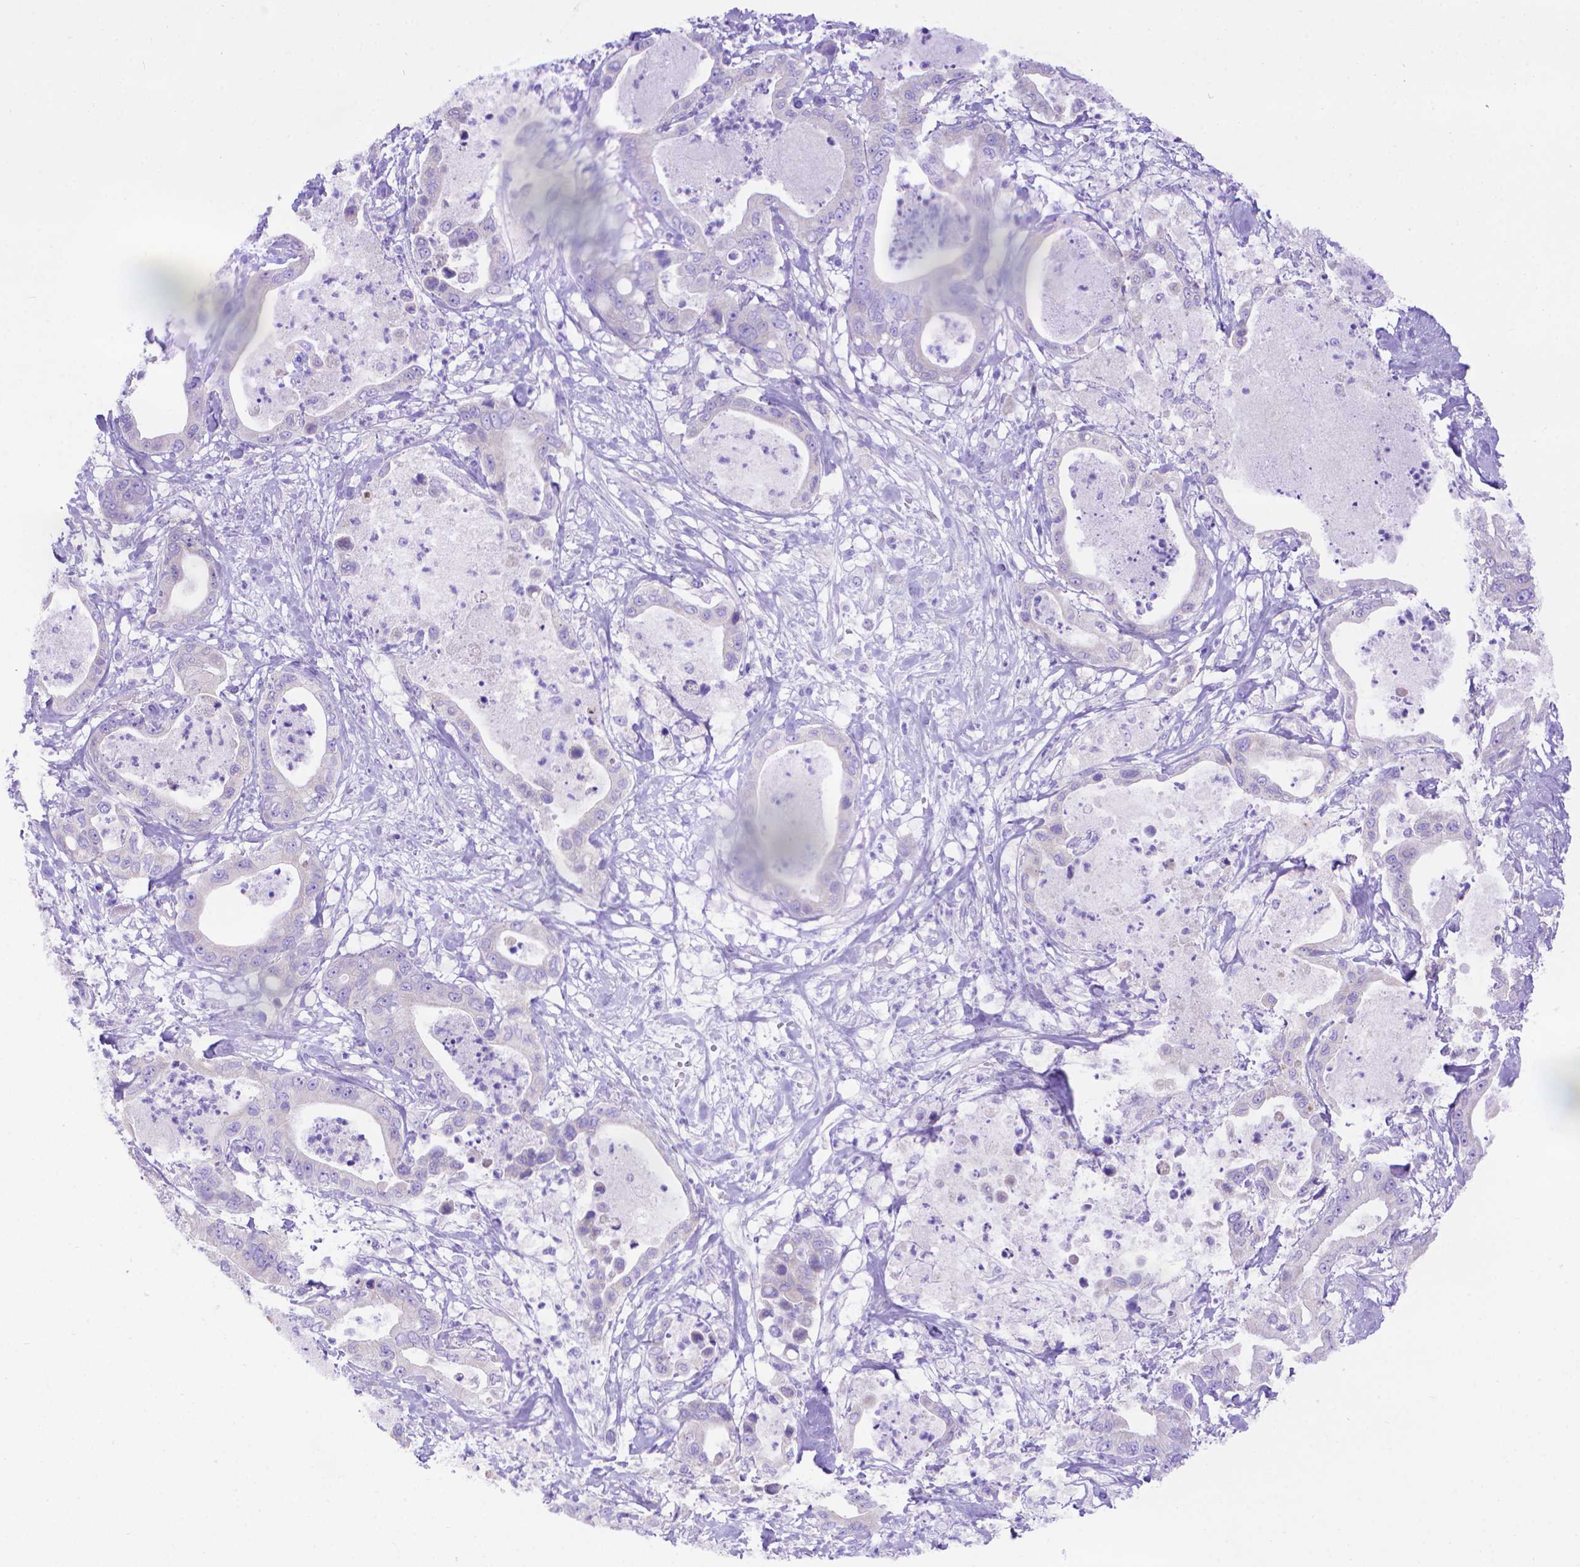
{"staining": {"intensity": "negative", "quantity": "none", "location": "none"}, "tissue": "pancreatic cancer", "cell_type": "Tumor cells", "image_type": "cancer", "snomed": [{"axis": "morphology", "description": "Adenocarcinoma, NOS"}, {"axis": "topography", "description": "Pancreas"}], "caption": "Tumor cells show no significant protein expression in pancreatic cancer.", "gene": "DHRS2", "patient": {"sex": "male", "age": 71}}